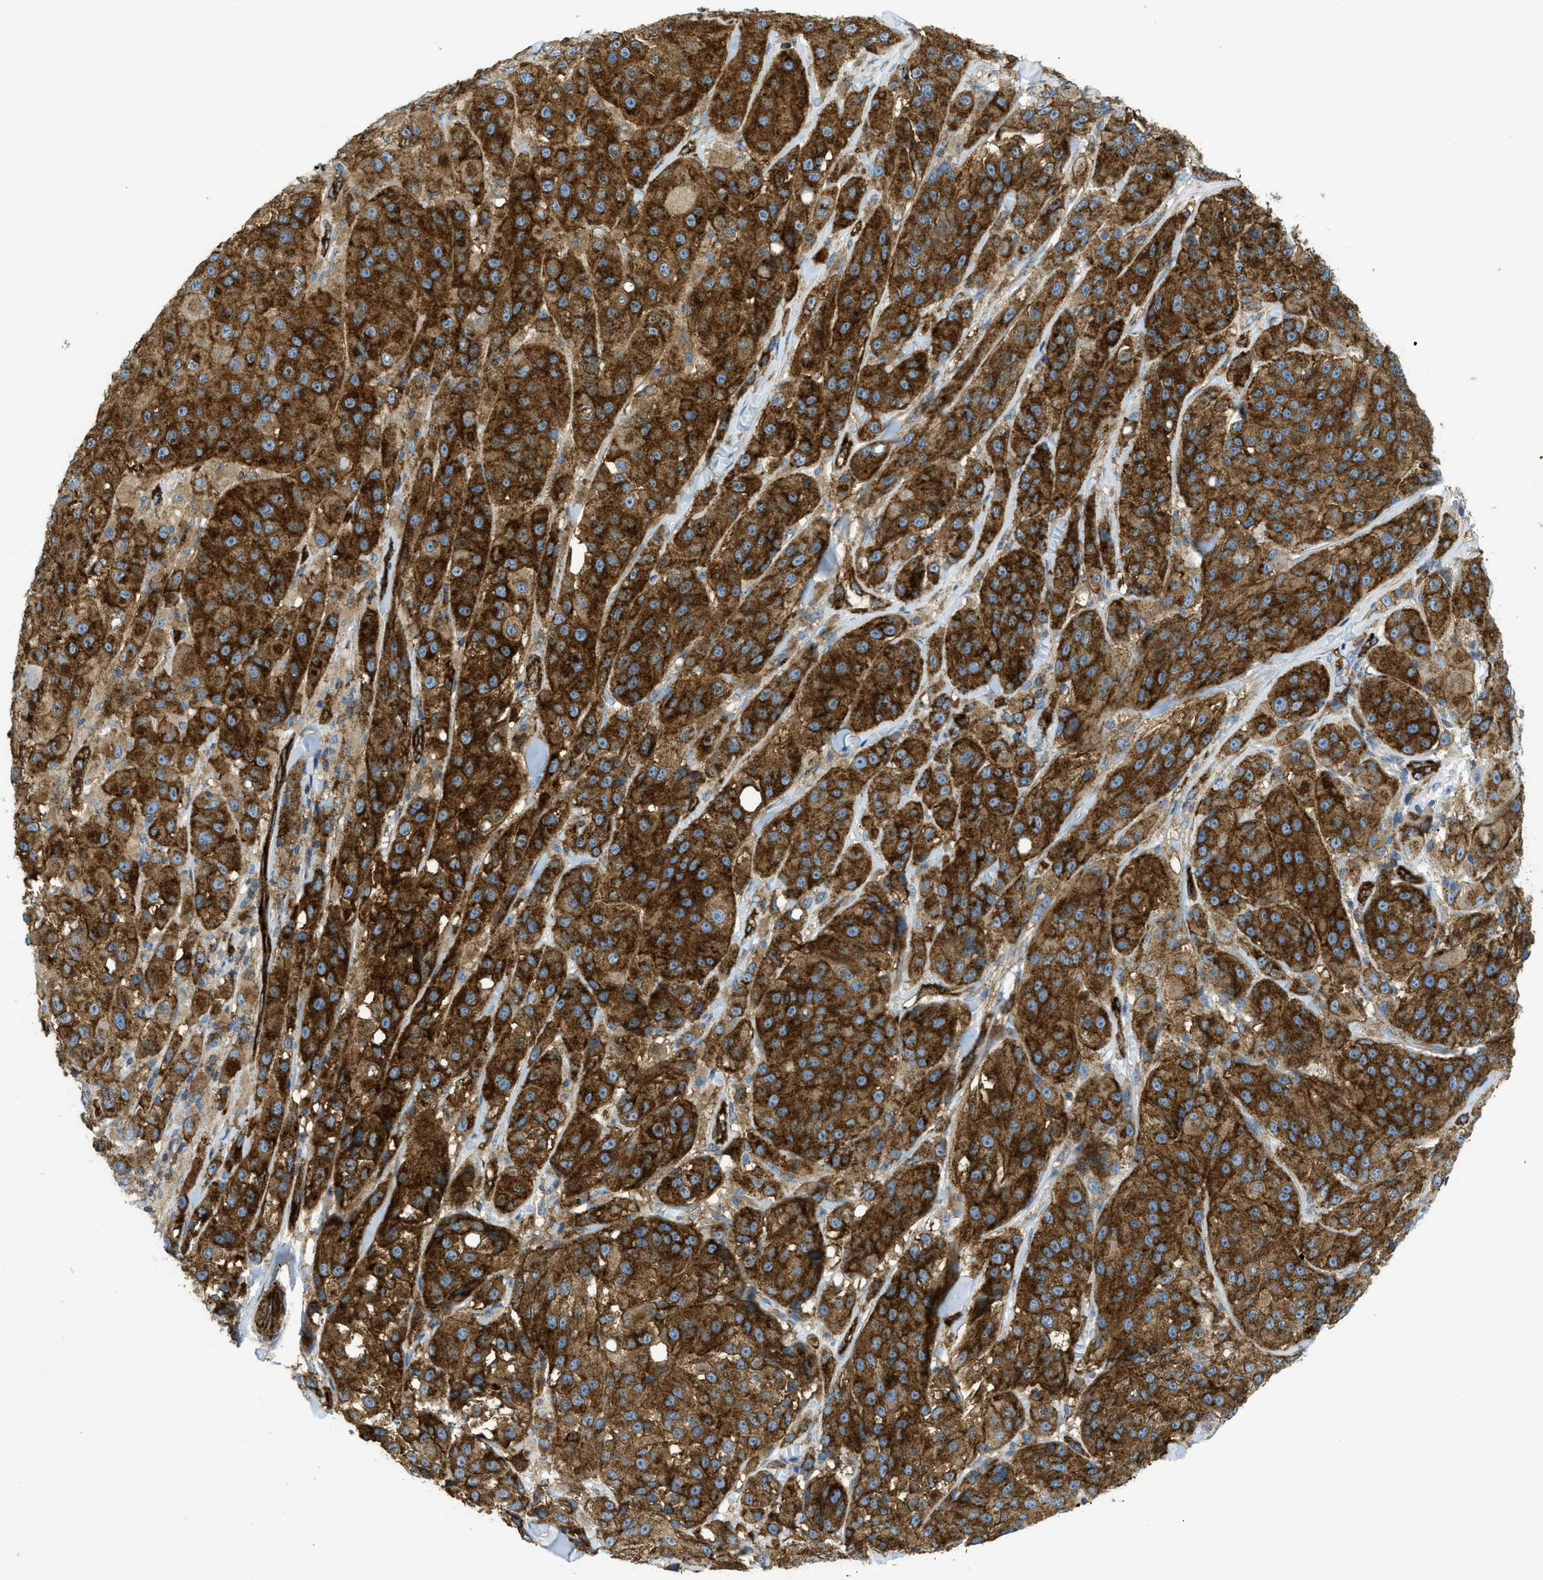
{"staining": {"intensity": "strong", "quantity": ">75%", "location": "cytoplasmic/membranous"}, "tissue": "melanoma", "cell_type": "Tumor cells", "image_type": "cancer", "snomed": [{"axis": "morphology", "description": "Malignant melanoma, NOS"}, {"axis": "topography", "description": "Skin"}], "caption": "Tumor cells exhibit high levels of strong cytoplasmic/membranous staining in approximately >75% of cells in melanoma. (Stains: DAB in brown, nuclei in blue, Microscopy: brightfield microscopy at high magnification).", "gene": "HIP1", "patient": {"sex": "male", "age": 84}}